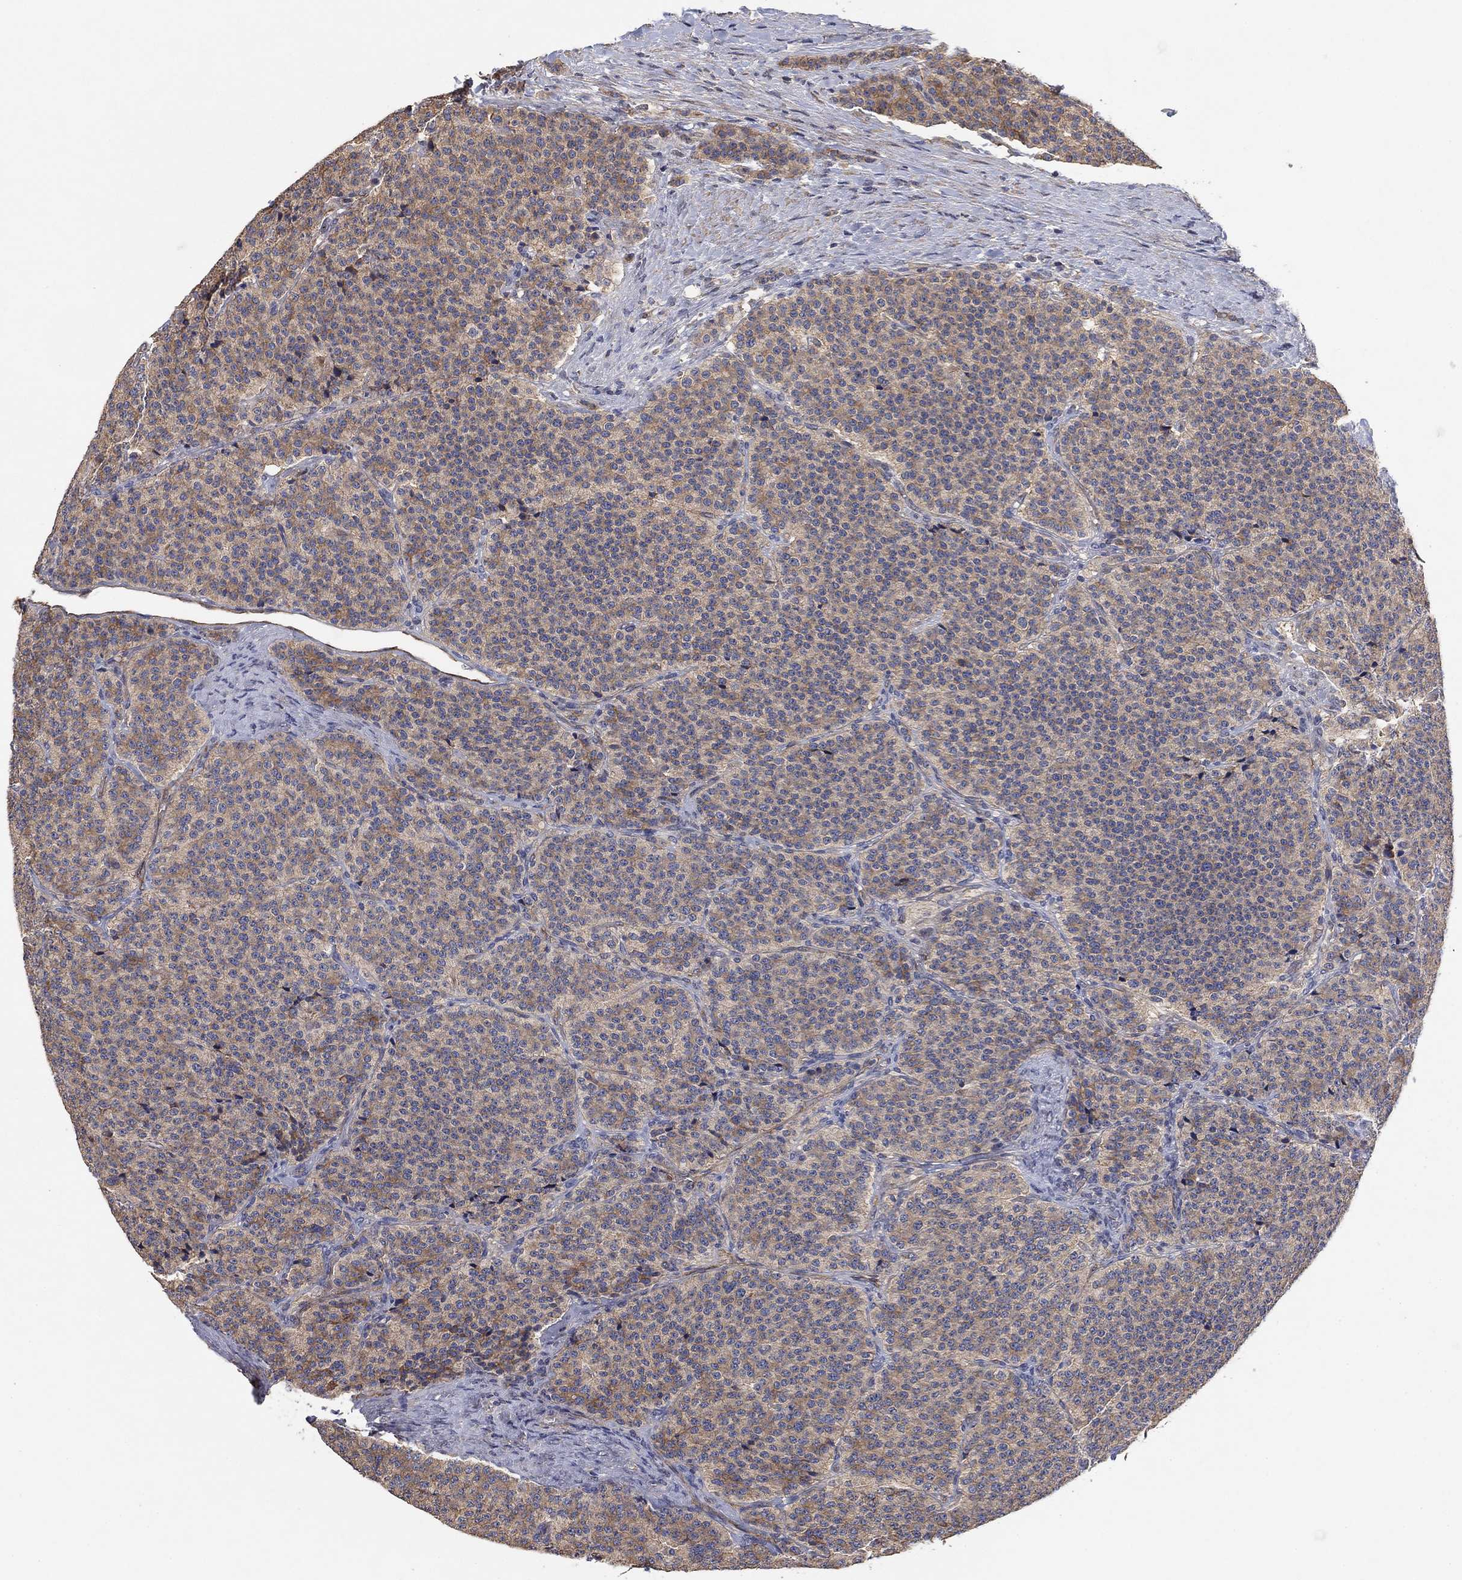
{"staining": {"intensity": "weak", "quantity": "25%-75%", "location": "cytoplasmic/membranous"}, "tissue": "carcinoid", "cell_type": "Tumor cells", "image_type": "cancer", "snomed": [{"axis": "morphology", "description": "Carcinoid, malignant, NOS"}, {"axis": "topography", "description": "Small intestine"}], "caption": "A photomicrograph of carcinoid (malignant) stained for a protein reveals weak cytoplasmic/membranous brown staining in tumor cells. (Stains: DAB (3,3'-diaminobenzidine) in brown, nuclei in blue, Microscopy: brightfield microscopy at high magnification).", "gene": "MCUR1", "patient": {"sex": "female", "age": 58}}